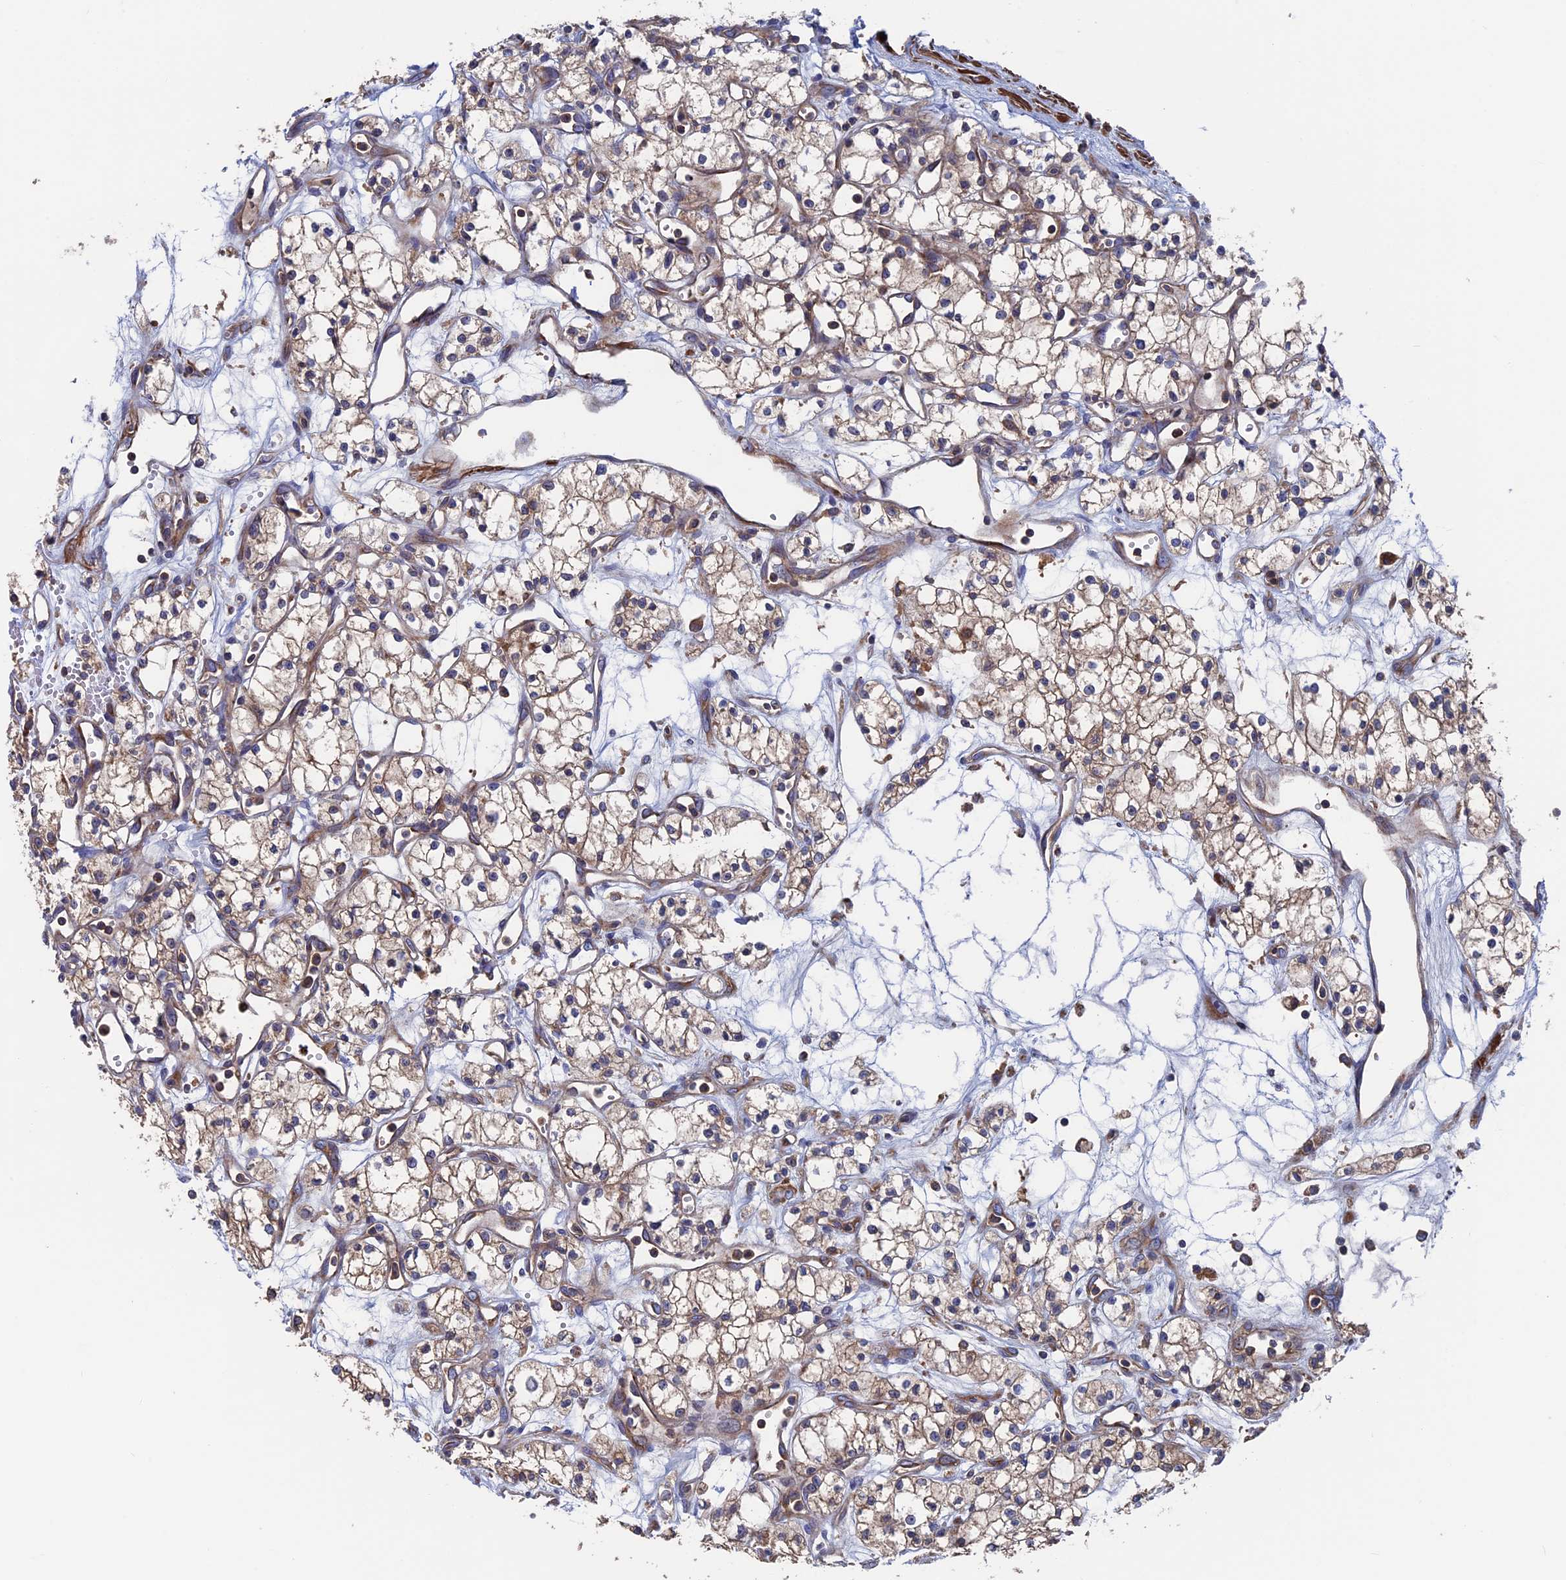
{"staining": {"intensity": "weak", "quantity": "25%-75%", "location": "cytoplasmic/membranous"}, "tissue": "renal cancer", "cell_type": "Tumor cells", "image_type": "cancer", "snomed": [{"axis": "morphology", "description": "Adenocarcinoma, NOS"}, {"axis": "topography", "description": "Kidney"}], "caption": "Immunohistochemical staining of adenocarcinoma (renal) reveals weak cytoplasmic/membranous protein staining in about 25%-75% of tumor cells.", "gene": "DNAJC3", "patient": {"sex": "male", "age": 59}}